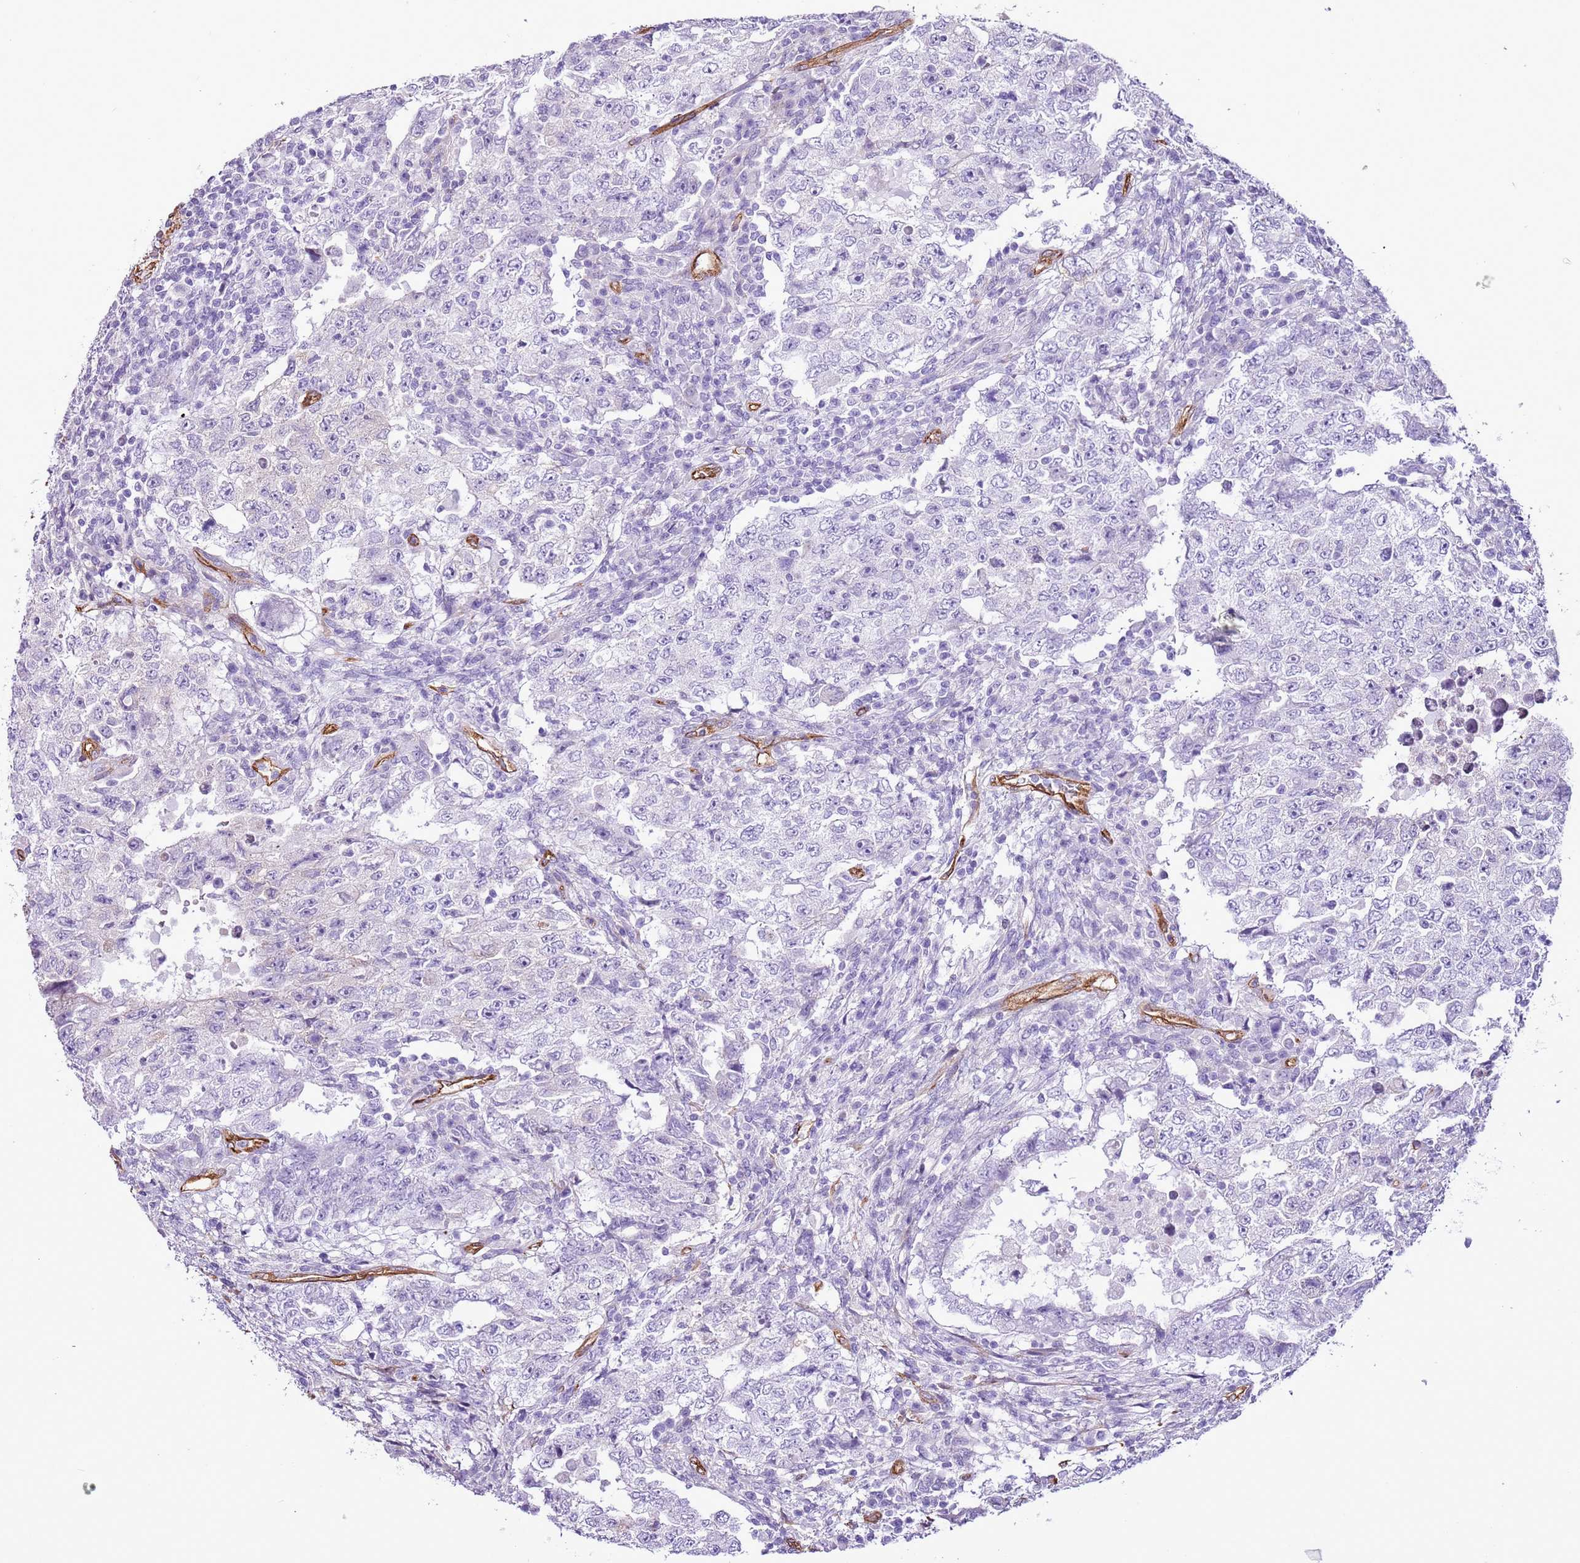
{"staining": {"intensity": "negative", "quantity": "none", "location": "none"}, "tissue": "testis cancer", "cell_type": "Tumor cells", "image_type": "cancer", "snomed": [{"axis": "morphology", "description": "Carcinoma, Embryonal, NOS"}, {"axis": "topography", "description": "Testis"}], "caption": "Tumor cells show no significant protein positivity in testis cancer.", "gene": "CTDSPL", "patient": {"sex": "male", "age": 26}}